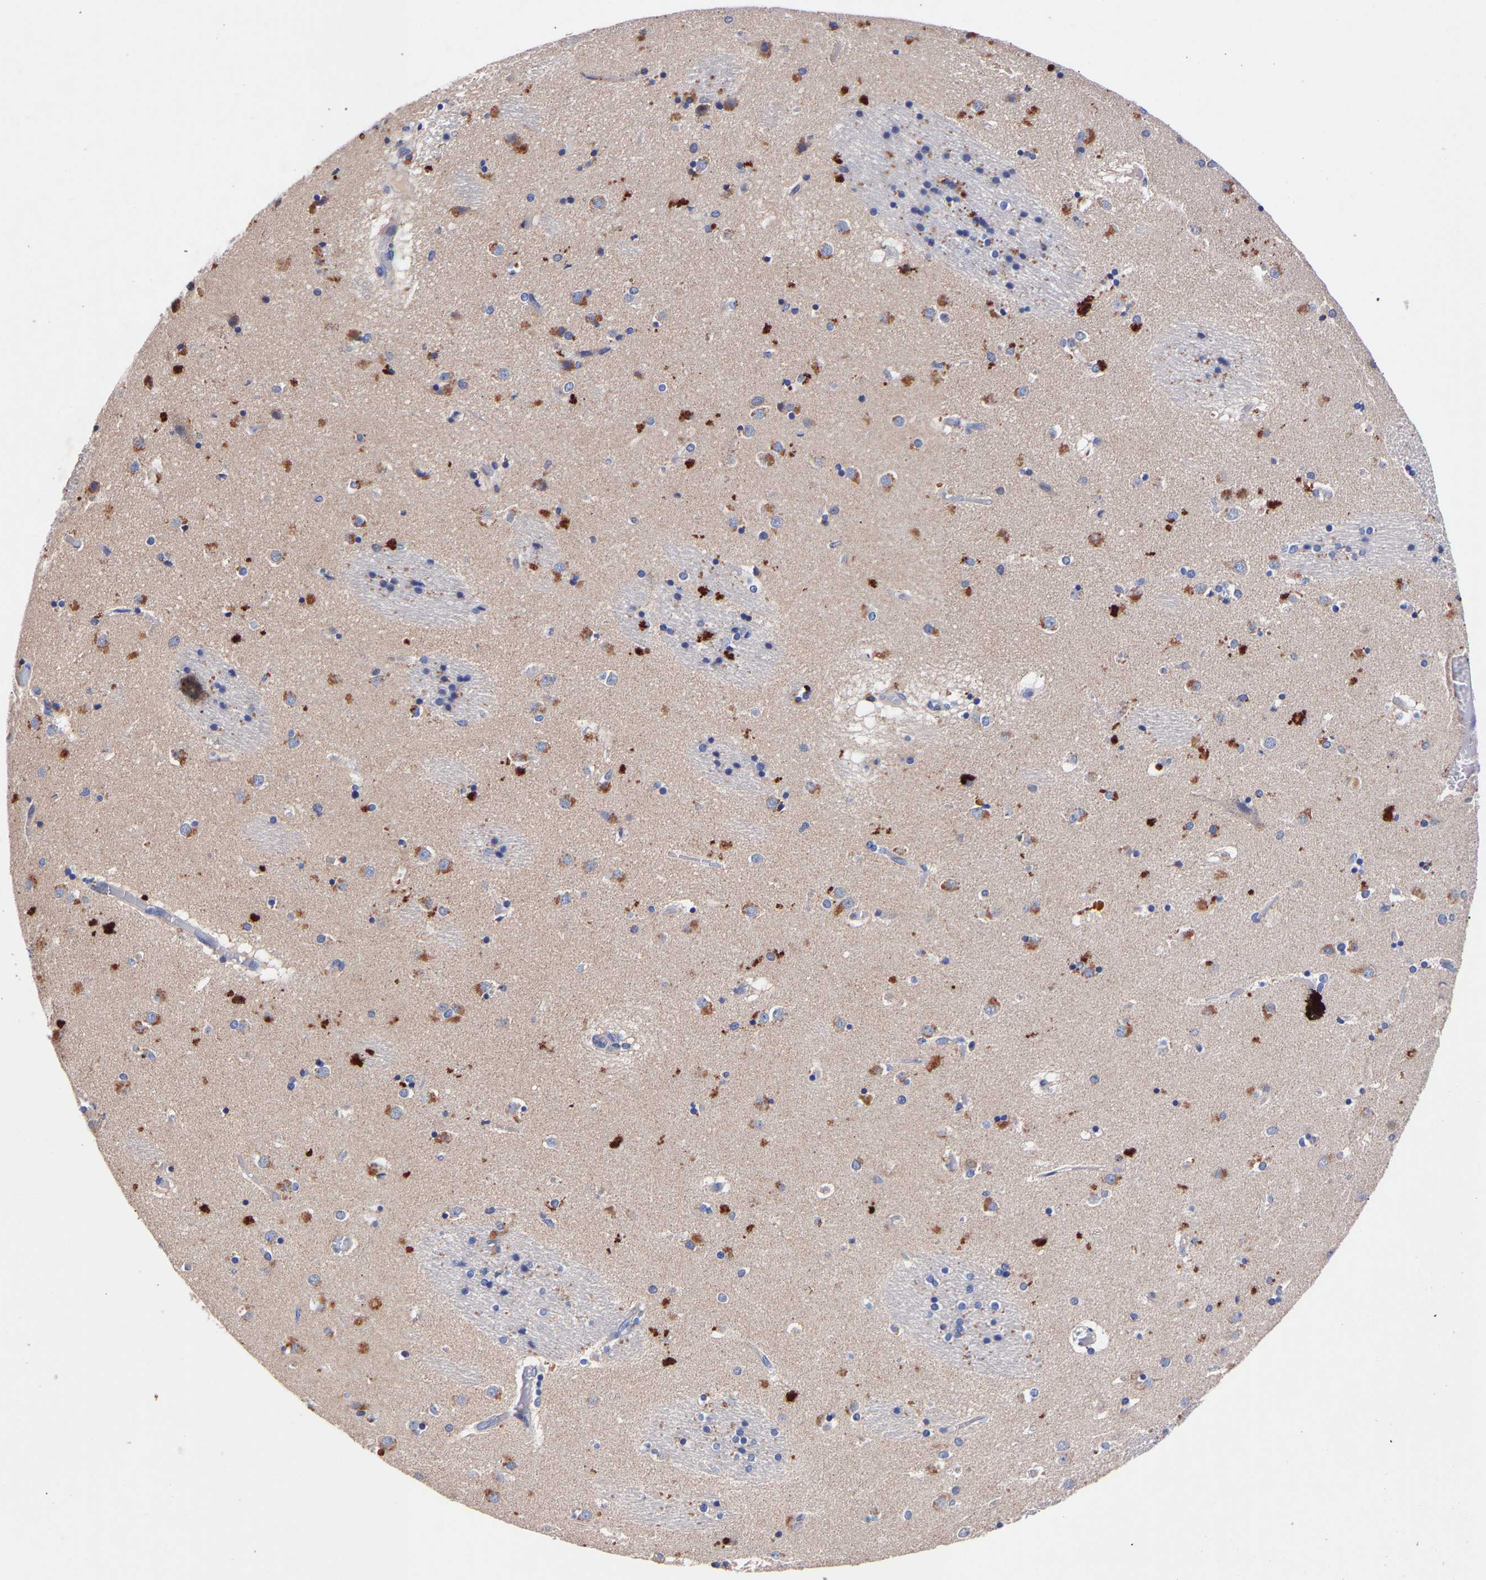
{"staining": {"intensity": "moderate", "quantity": "<25%", "location": "cytoplasmic/membranous"}, "tissue": "caudate", "cell_type": "Glial cells", "image_type": "normal", "snomed": [{"axis": "morphology", "description": "Normal tissue, NOS"}, {"axis": "topography", "description": "Lateral ventricle wall"}], "caption": "Brown immunohistochemical staining in normal human caudate shows moderate cytoplasmic/membranous expression in approximately <25% of glial cells. The staining was performed using DAB, with brown indicating positive protein expression. Nuclei are stained blue with hematoxylin.", "gene": "SEM1", "patient": {"sex": "male", "age": 70}}